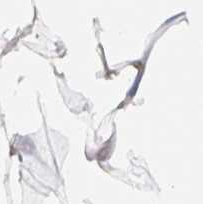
{"staining": {"intensity": "negative", "quantity": "none", "location": "none"}, "tissue": "breast", "cell_type": "Adipocytes", "image_type": "normal", "snomed": [{"axis": "morphology", "description": "Normal tissue, NOS"}, {"axis": "topography", "description": "Breast"}], "caption": "Immunohistochemistry (IHC) histopathology image of unremarkable breast: breast stained with DAB displays no significant protein staining in adipocytes. The staining is performed using DAB (3,3'-diaminobenzidine) brown chromogen with nuclei counter-stained in using hematoxylin.", "gene": "CHD2", "patient": {"sex": "female", "age": 27}}